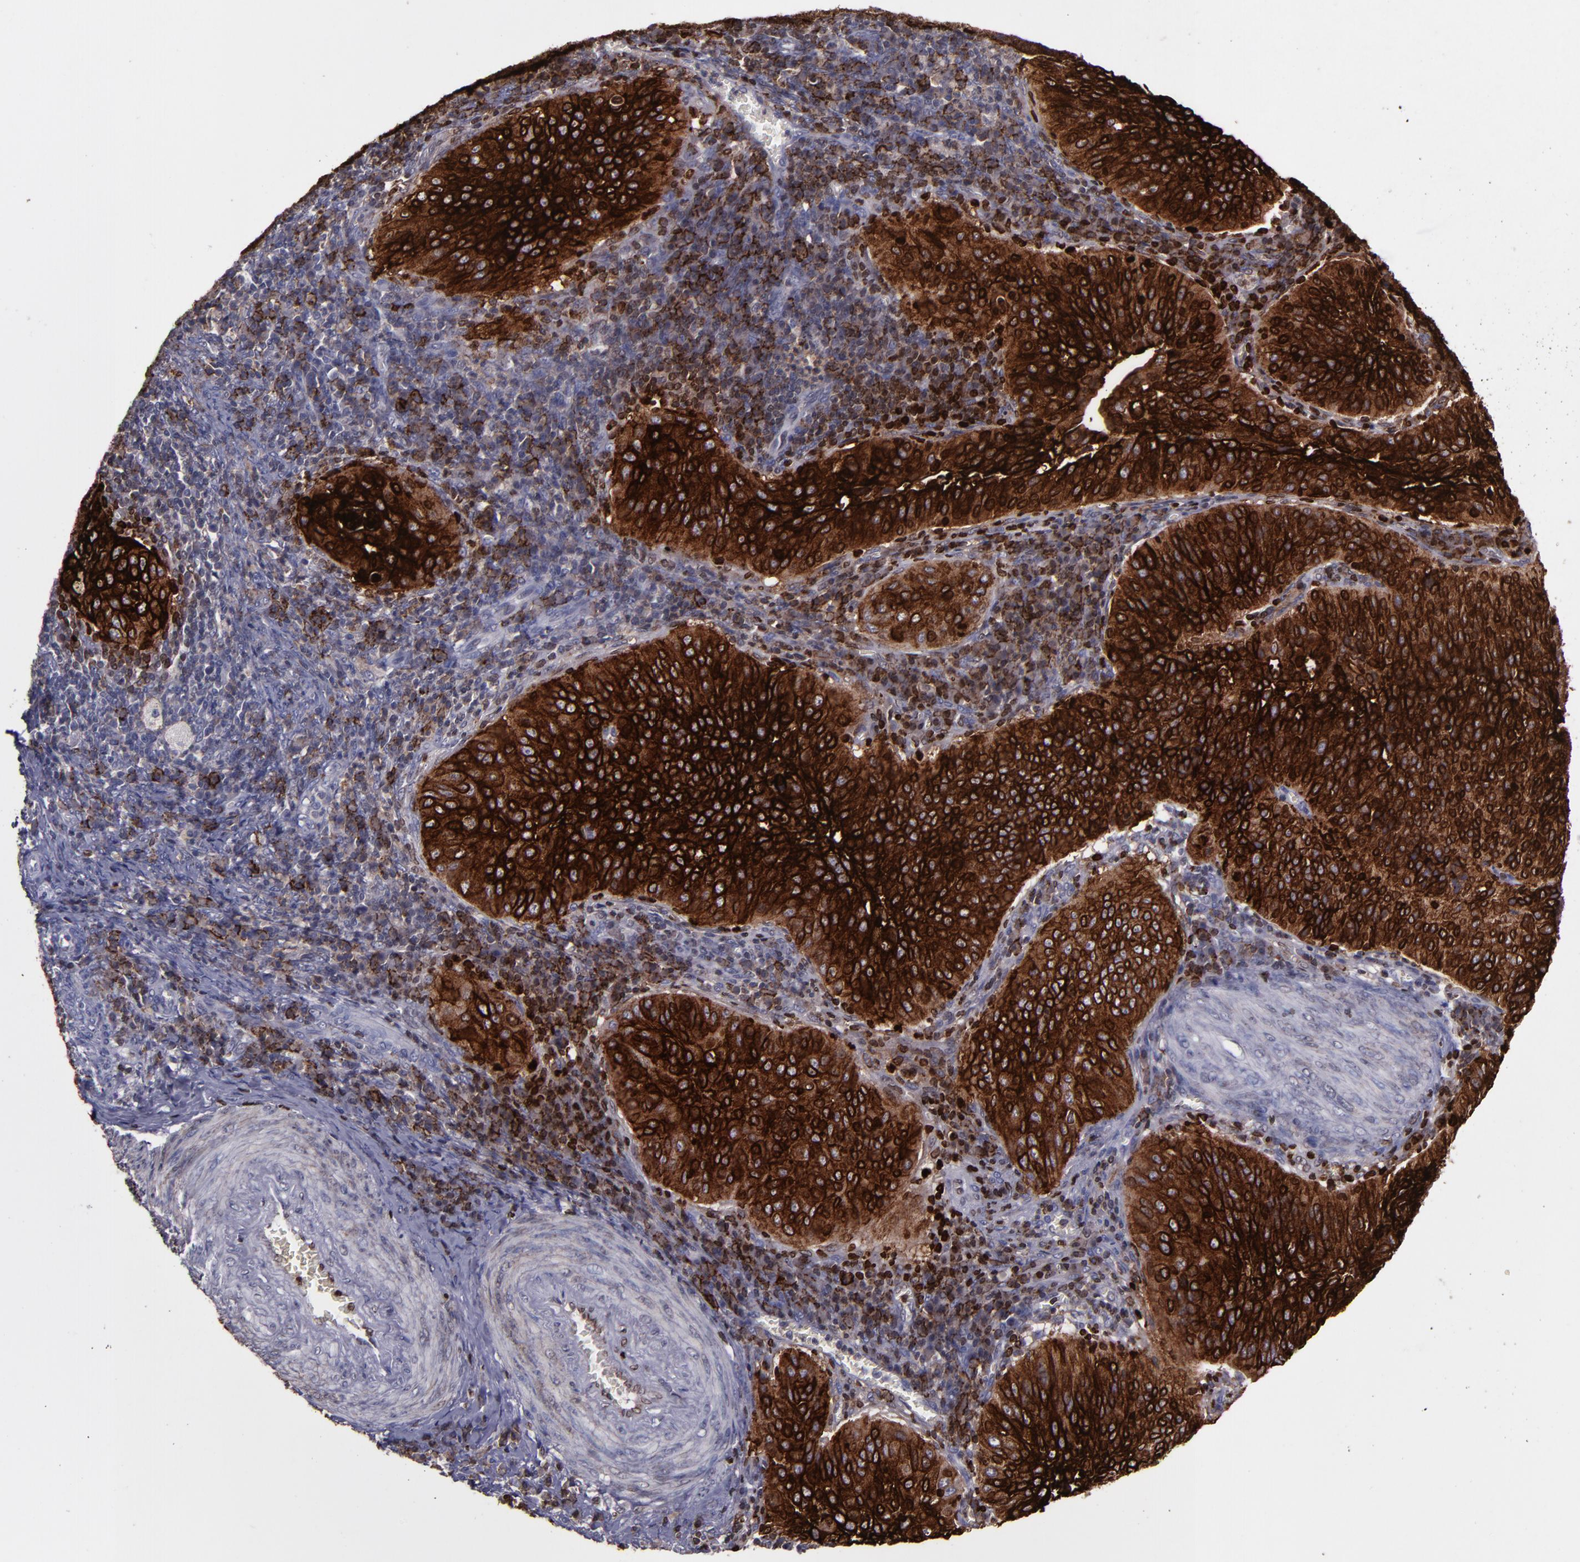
{"staining": {"intensity": "strong", "quantity": ">75%", "location": "cytoplasmic/membranous"}, "tissue": "cervical cancer", "cell_type": "Tumor cells", "image_type": "cancer", "snomed": [{"axis": "morphology", "description": "Squamous cell carcinoma, NOS"}, {"axis": "topography", "description": "Cervix"}], "caption": "This histopathology image shows cervical cancer (squamous cell carcinoma) stained with IHC to label a protein in brown. The cytoplasmic/membranous of tumor cells show strong positivity for the protein. Nuclei are counter-stained blue.", "gene": "MFGE8", "patient": {"sex": "female", "age": 39}}